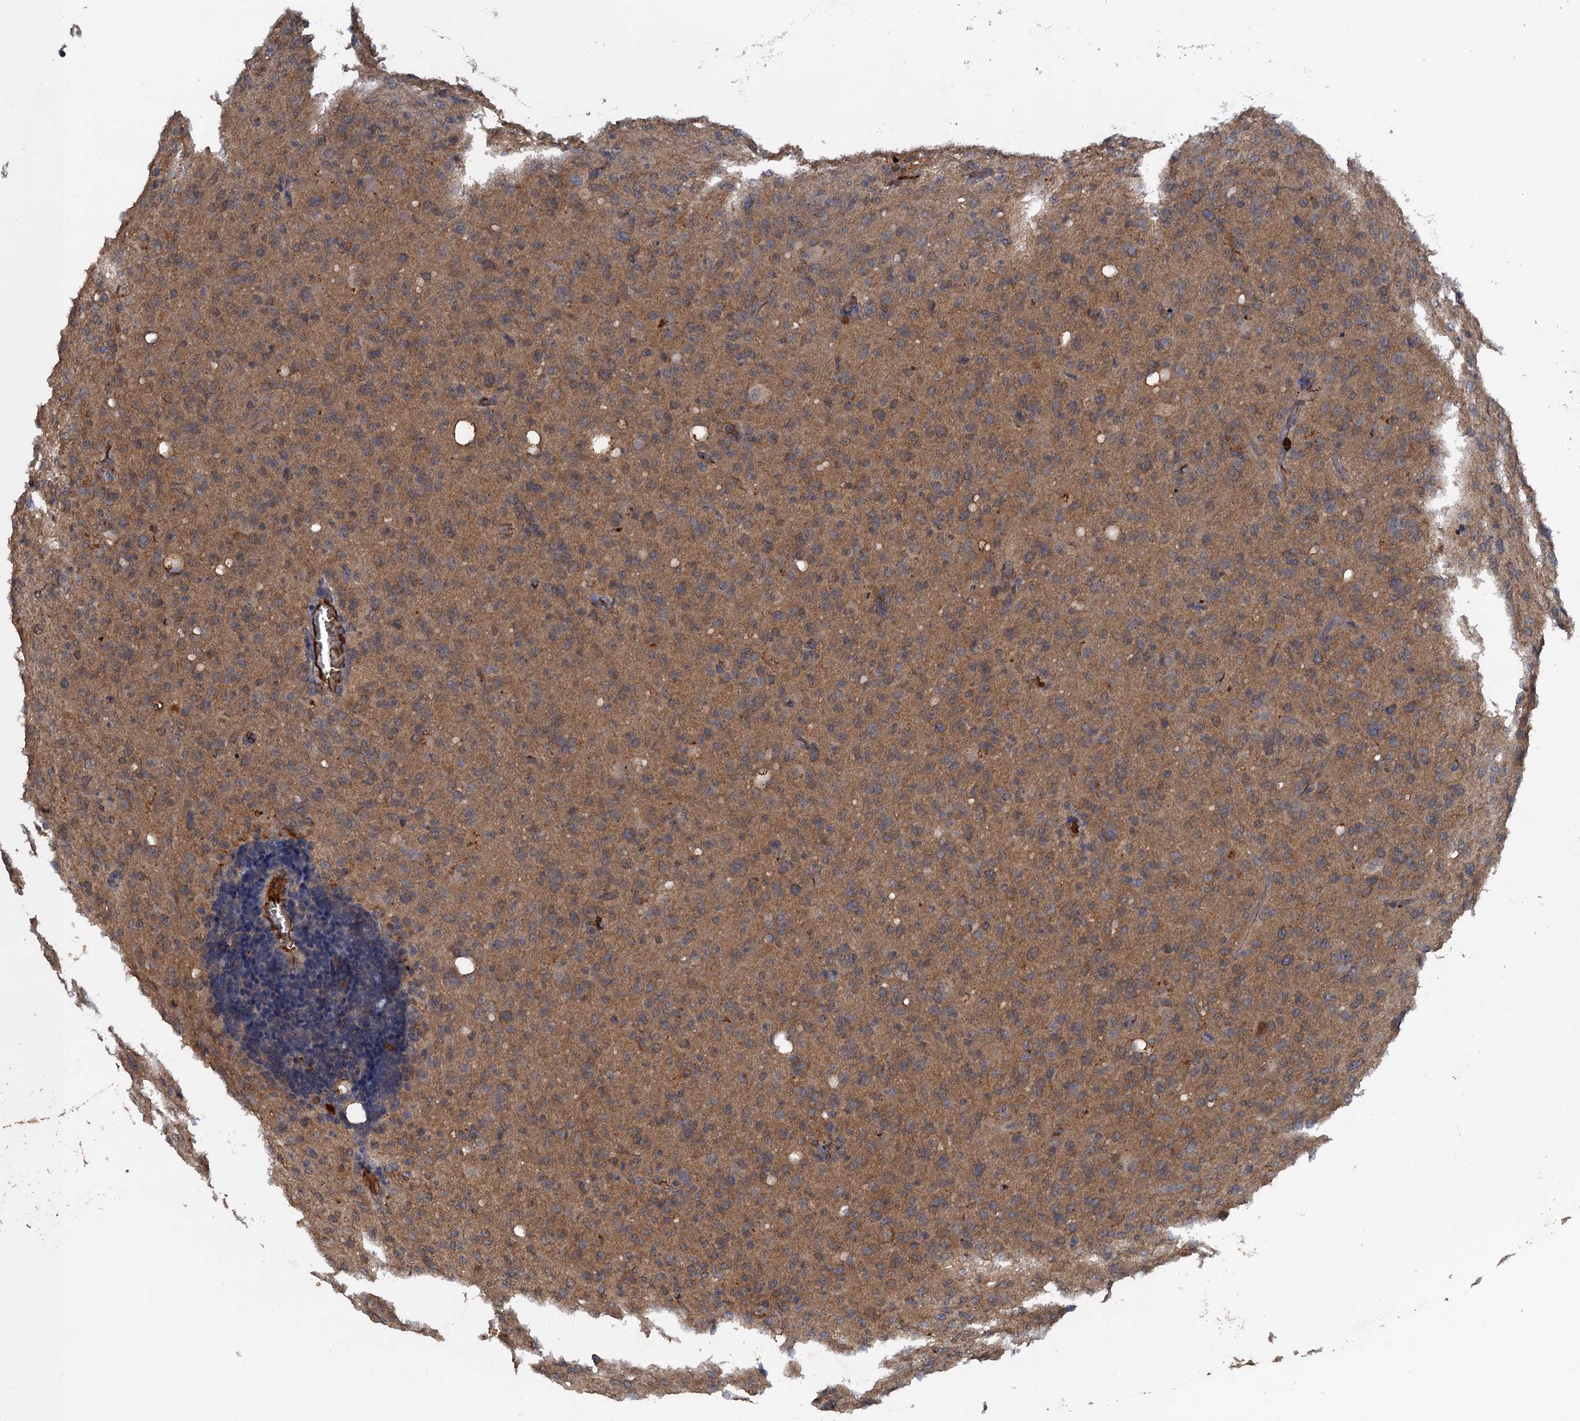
{"staining": {"intensity": "weak", "quantity": "25%-75%", "location": "cytoplasmic/membranous"}, "tissue": "glioma", "cell_type": "Tumor cells", "image_type": "cancer", "snomed": [{"axis": "morphology", "description": "Glioma, malignant, High grade"}, {"axis": "topography", "description": "Brain"}], "caption": "The photomicrograph exhibits staining of malignant high-grade glioma, revealing weak cytoplasmic/membranous protein staining (brown color) within tumor cells. (DAB (3,3'-diaminobenzidine) = brown stain, brightfield microscopy at high magnification).", "gene": "HAPLN3", "patient": {"sex": "female", "age": 57}}